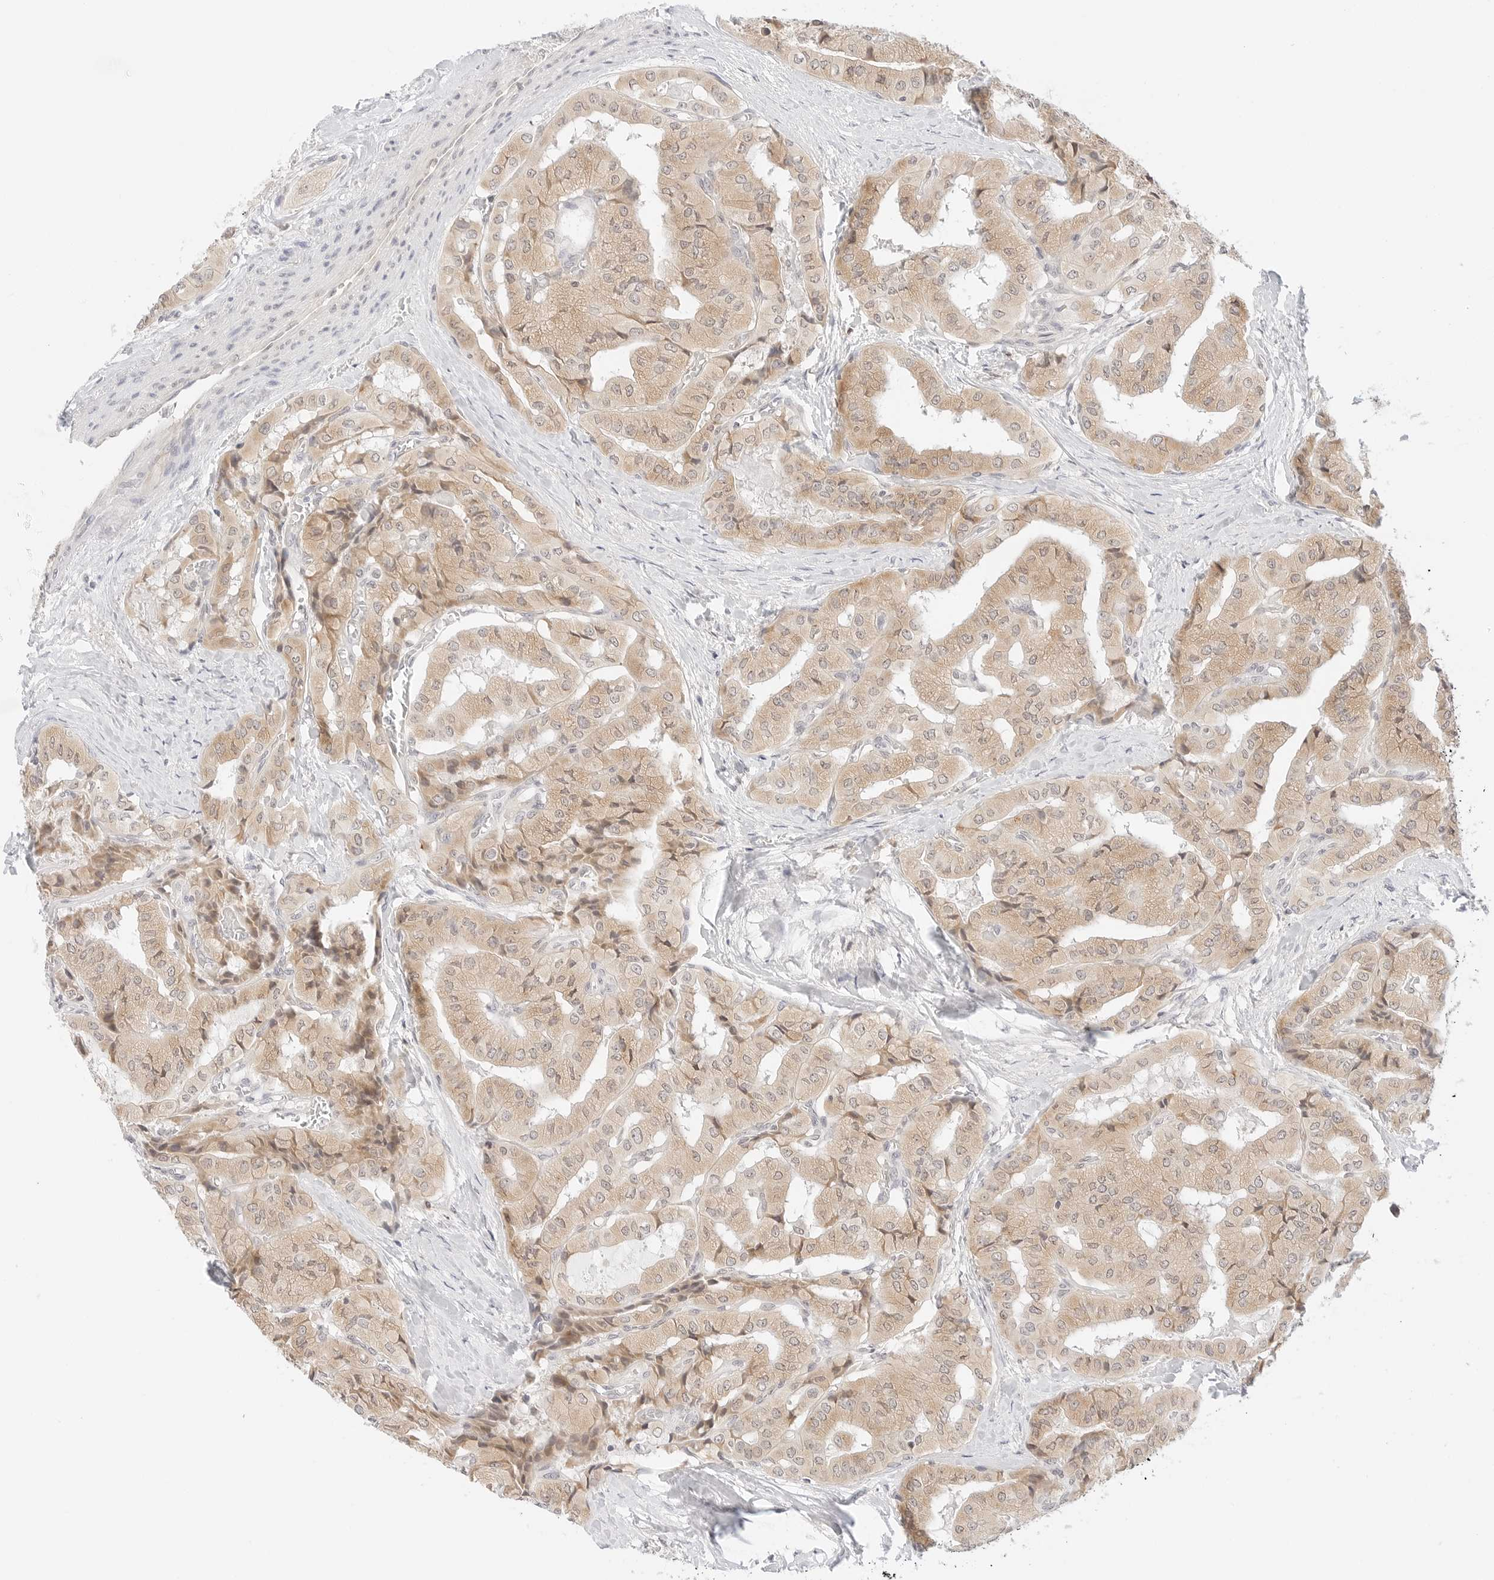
{"staining": {"intensity": "weak", "quantity": ">75%", "location": "cytoplasmic/membranous"}, "tissue": "thyroid cancer", "cell_type": "Tumor cells", "image_type": "cancer", "snomed": [{"axis": "morphology", "description": "Papillary adenocarcinoma, NOS"}, {"axis": "topography", "description": "Thyroid gland"}], "caption": "DAB immunohistochemical staining of thyroid papillary adenocarcinoma shows weak cytoplasmic/membranous protein expression in approximately >75% of tumor cells. Ihc stains the protein in brown and the nuclei are stained blue.", "gene": "ERO1B", "patient": {"sex": "female", "age": 59}}